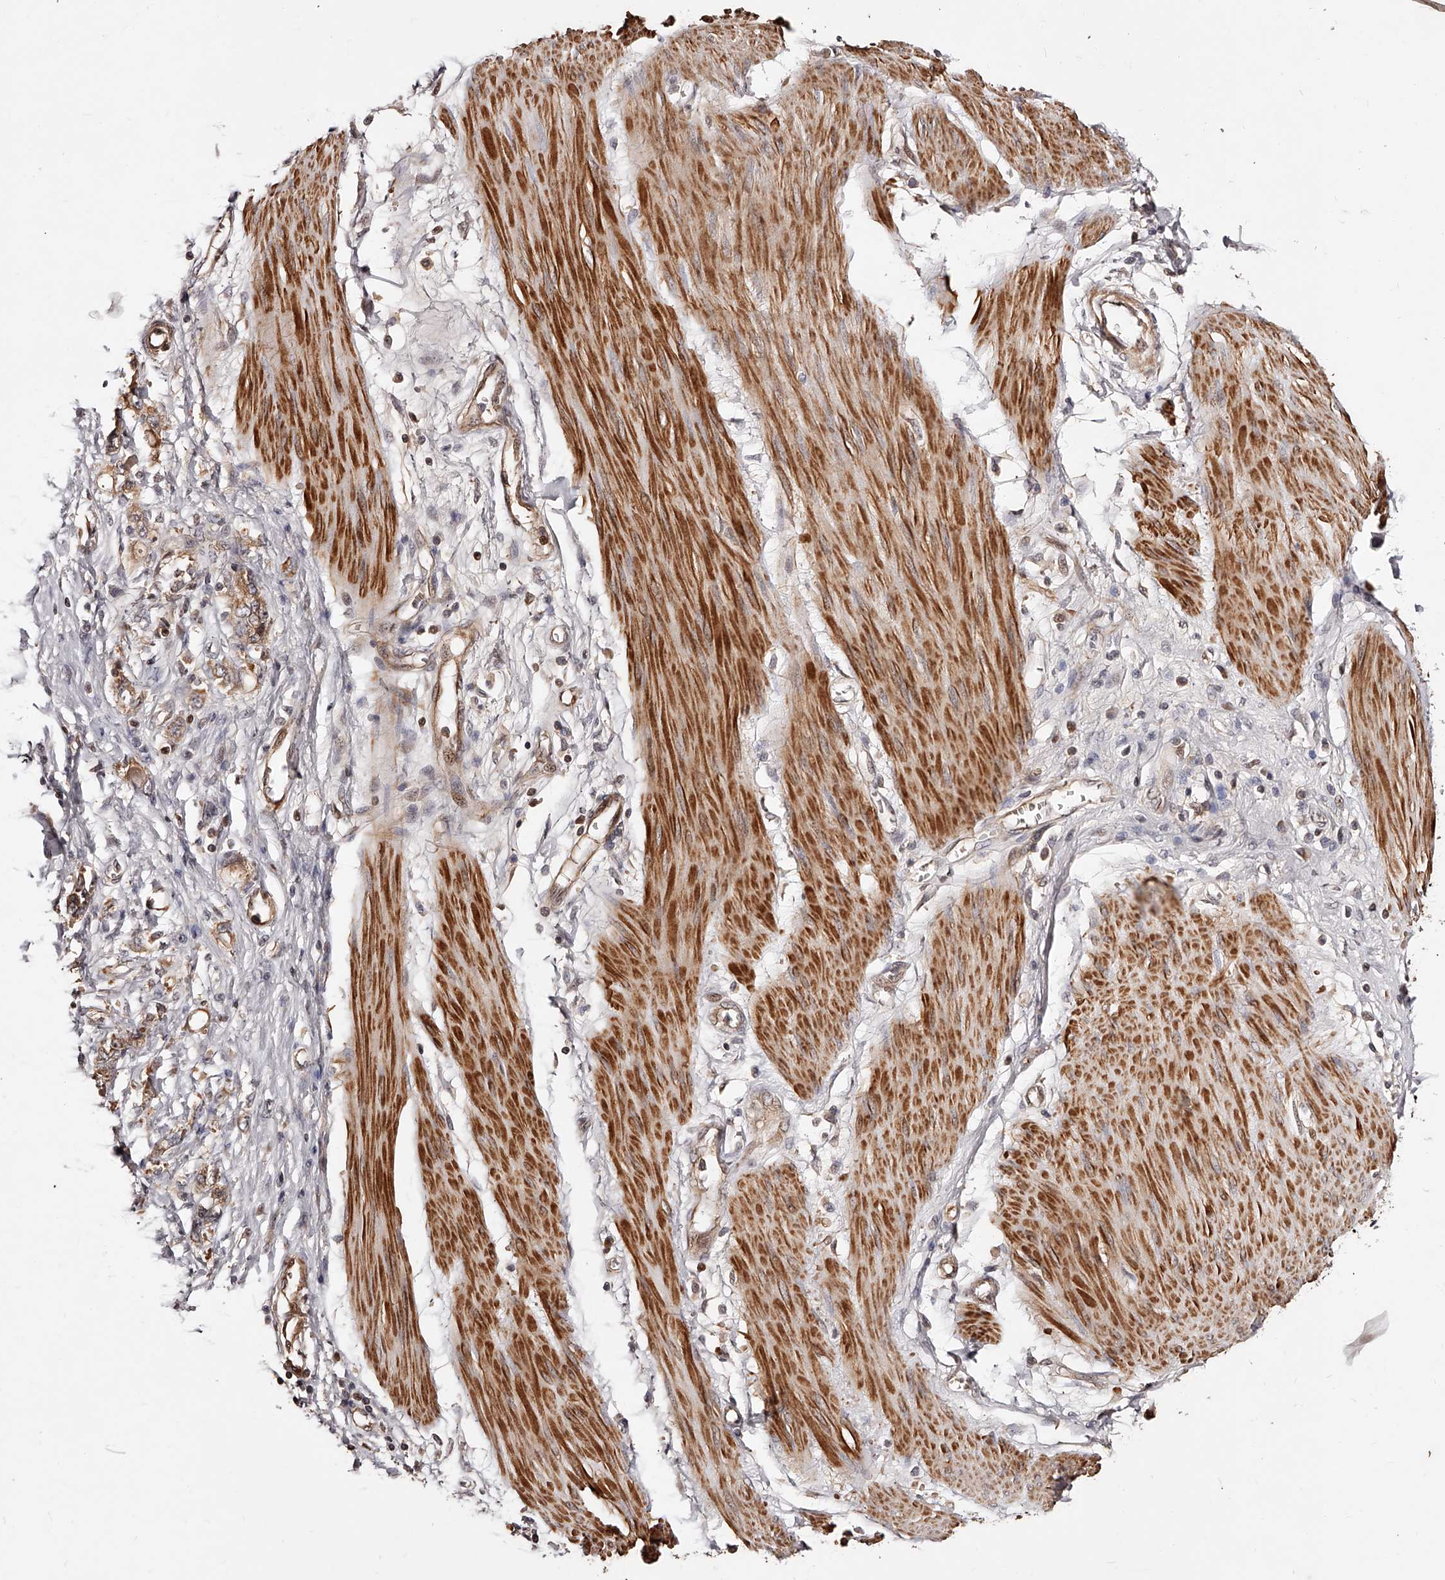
{"staining": {"intensity": "weak", "quantity": "25%-75%", "location": "cytoplasmic/membranous"}, "tissue": "stomach cancer", "cell_type": "Tumor cells", "image_type": "cancer", "snomed": [{"axis": "morphology", "description": "Adenocarcinoma, NOS"}, {"axis": "topography", "description": "Stomach"}], "caption": "IHC of human stomach cancer demonstrates low levels of weak cytoplasmic/membranous positivity in approximately 25%-75% of tumor cells. (IHC, brightfield microscopy, high magnification).", "gene": "CUL7", "patient": {"sex": "female", "age": 76}}